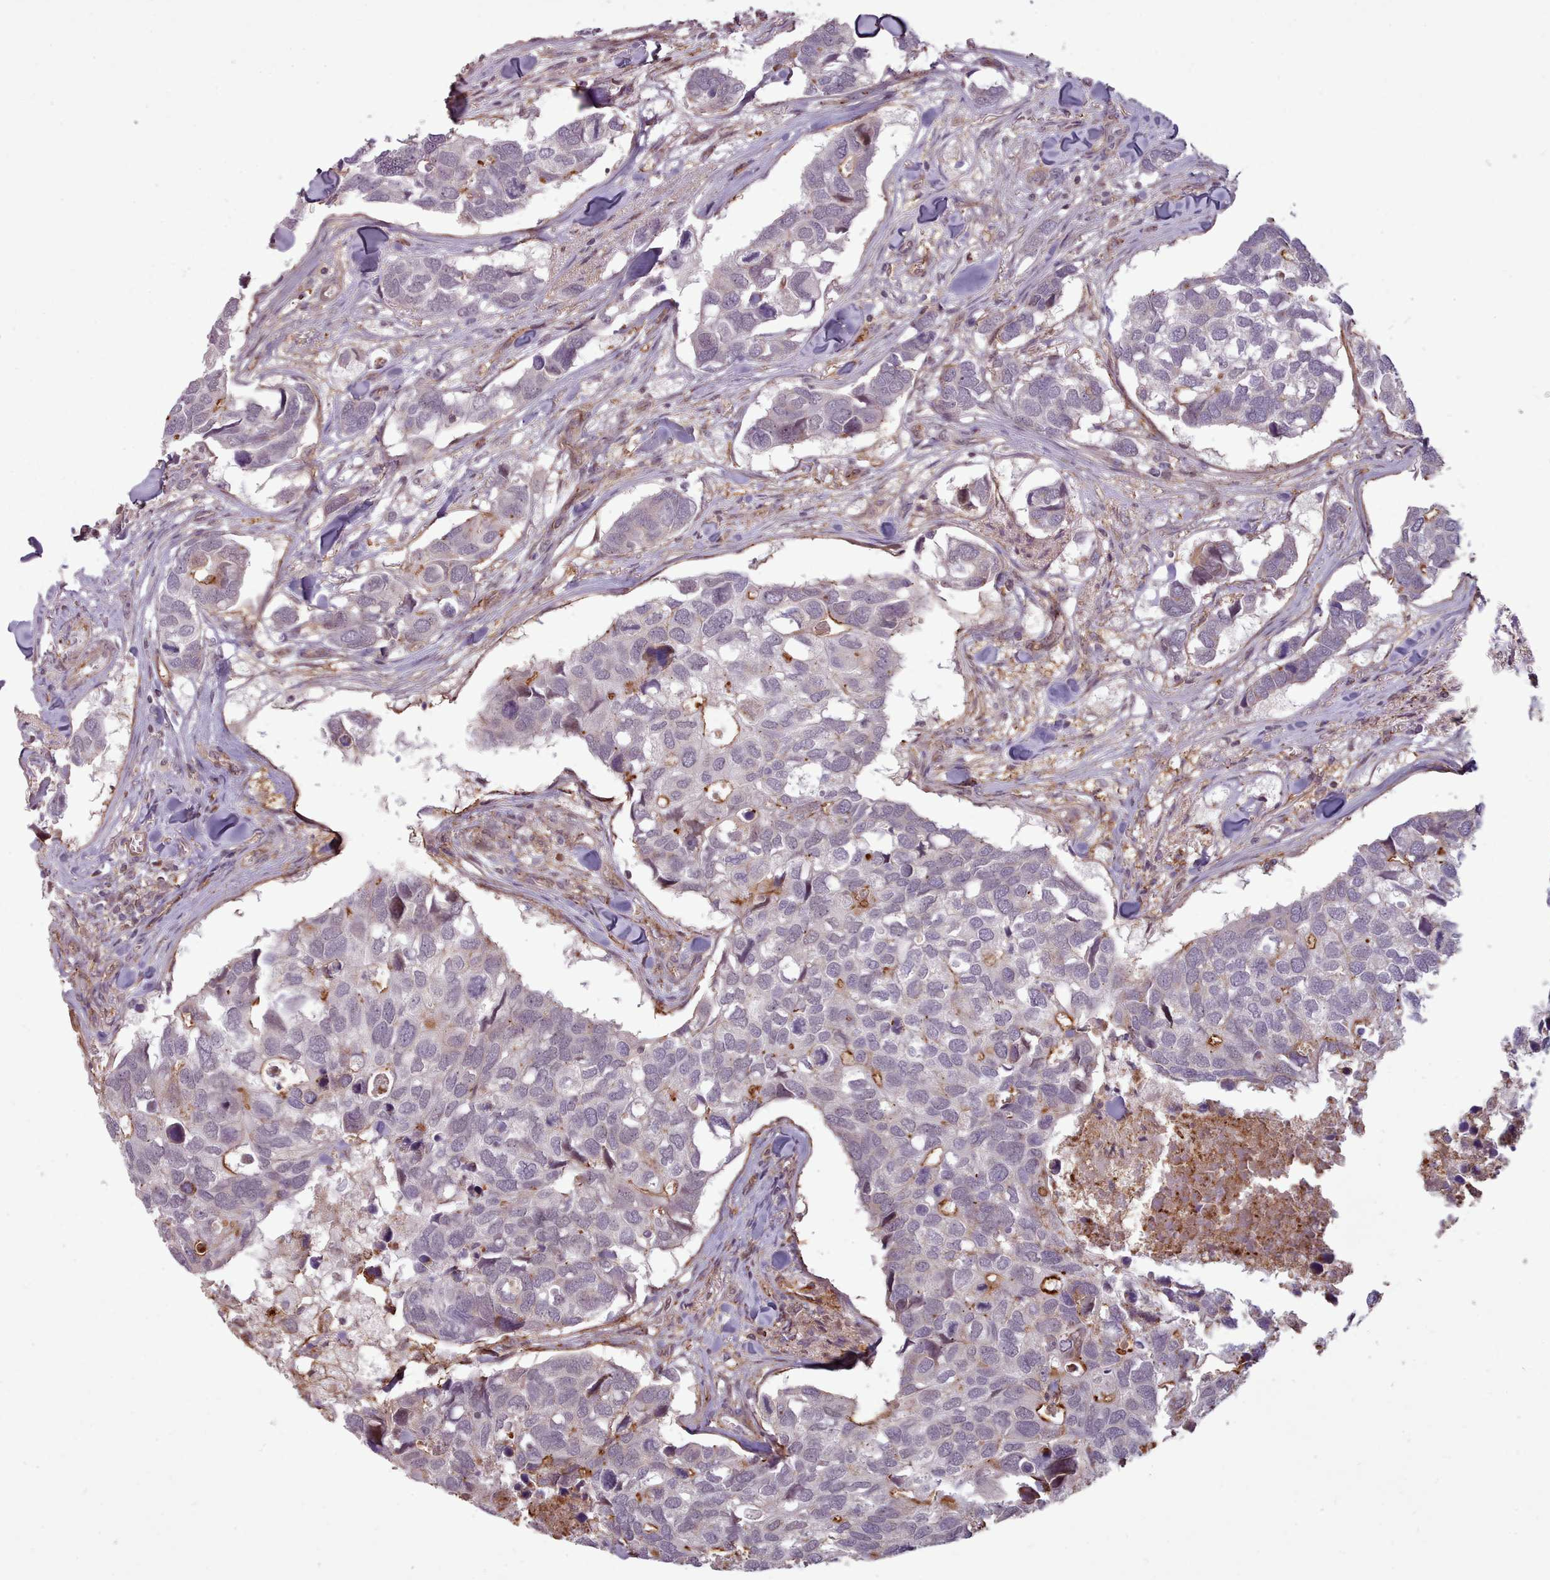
{"staining": {"intensity": "moderate", "quantity": "<25%", "location": "cytoplasmic/membranous"}, "tissue": "breast cancer", "cell_type": "Tumor cells", "image_type": "cancer", "snomed": [{"axis": "morphology", "description": "Duct carcinoma"}, {"axis": "topography", "description": "Breast"}], "caption": "Approximately <25% of tumor cells in human breast cancer (infiltrating ductal carcinoma) show moderate cytoplasmic/membranous protein expression as visualized by brown immunohistochemical staining.", "gene": "ZMYM4", "patient": {"sex": "female", "age": 83}}